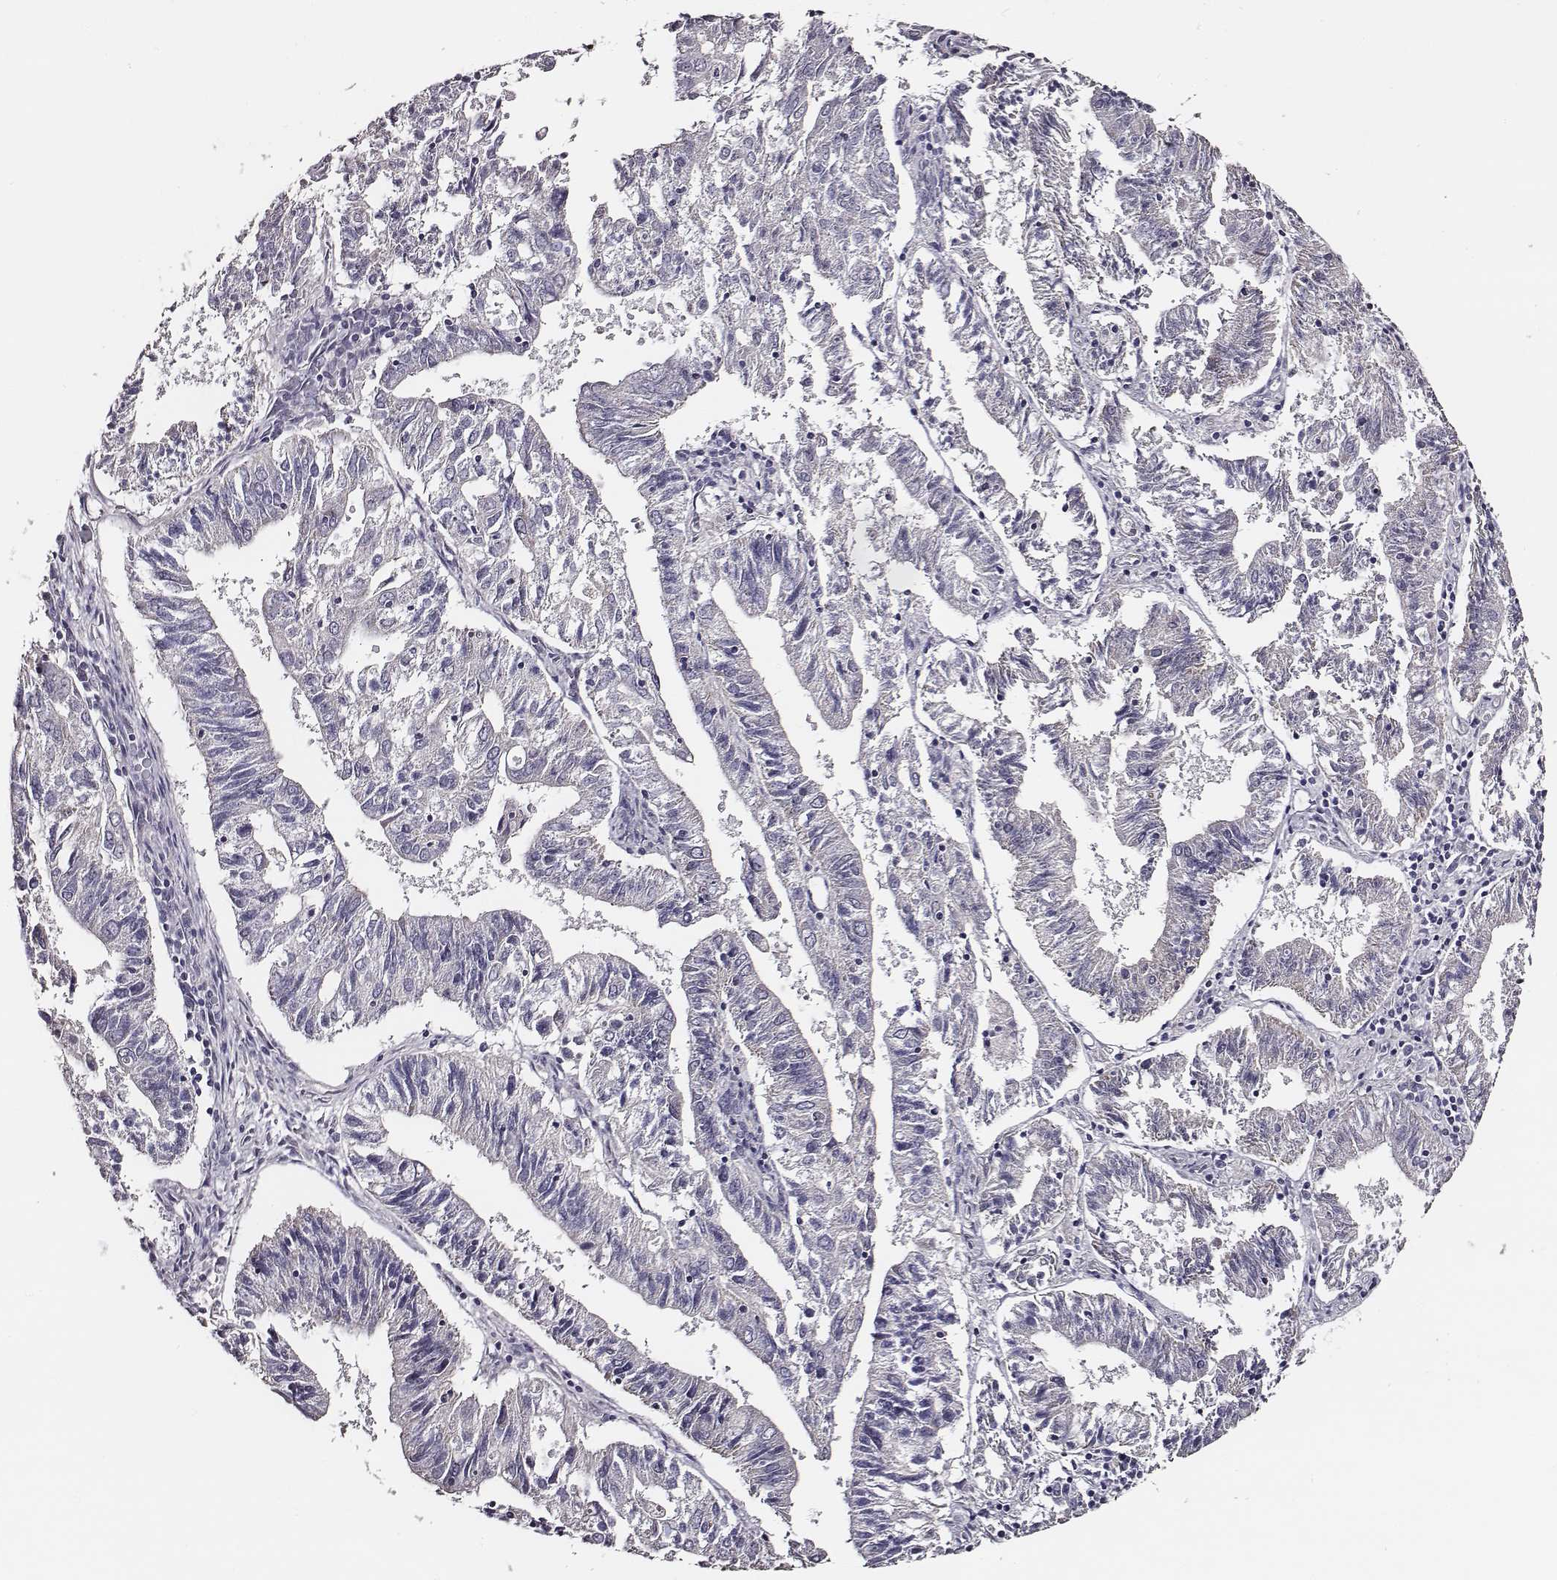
{"staining": {"intensity": "negative", "quantity": "none", "location": "none"}, "tissue": "endometrial cancer", "cell_type": "Tumor cells", "image_type": "cancer", "snomed": [{"axis": "morphology", "description": "Adenocarcinoma, NOS"}, {"axis": "topography", "description": "Endometrium"}], "caption": "Human adenocarcinoma (endometrial) stained for a protein using immunohistochemistry reveals no staining in tumor cells.", "gene": "AADAT", "patient": {"sex": "female", "age": 82}}